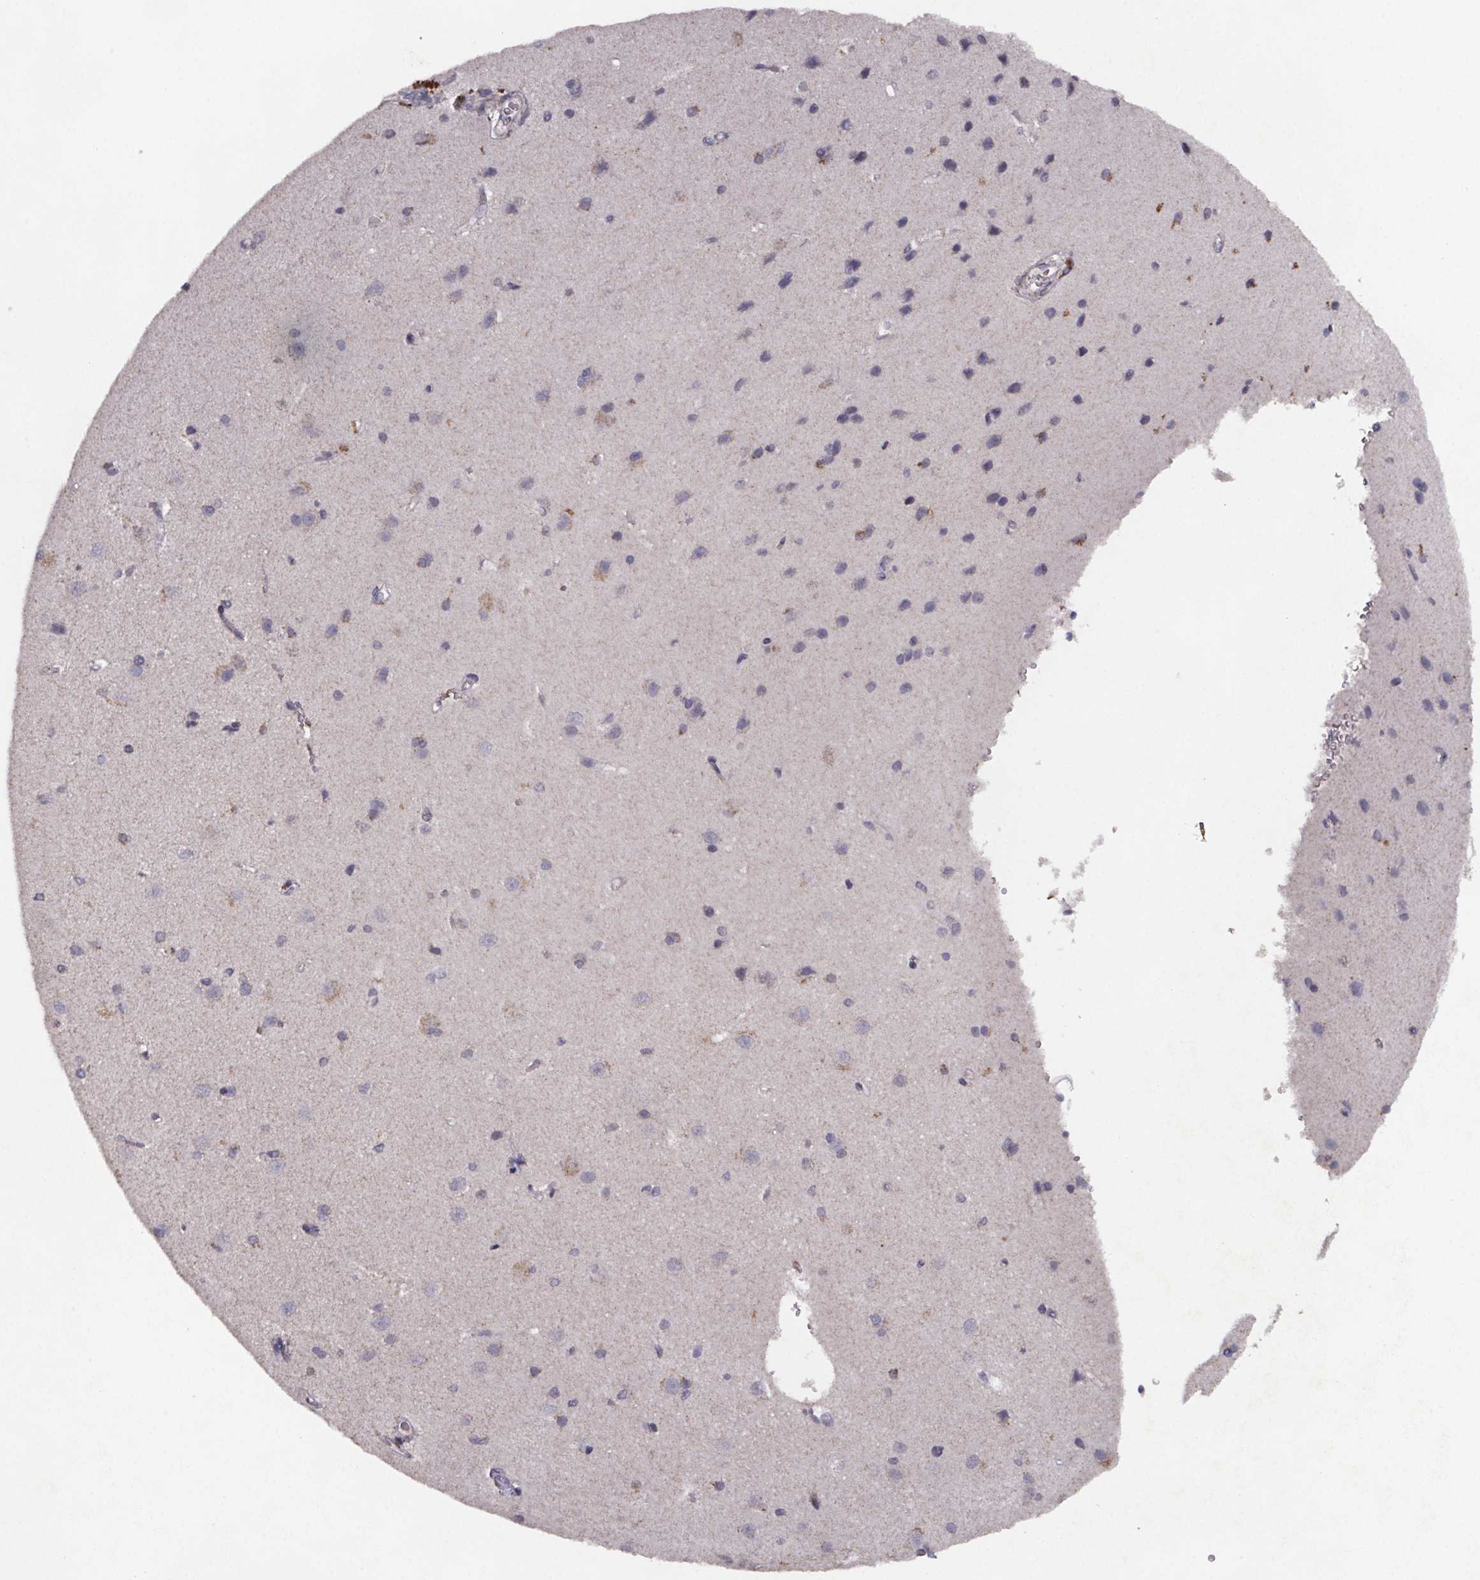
{"staining": {"intensity": "negative", "quantity": "none", "location": "none"}, "tissue": "cerebral cortex", "cell_type": "Endothelial cells", "image_type": "normal", "snomed": [{"axis": "morphology", "description": "Normal tissue, NOS"}, {"axis": "topography", "description": "Cerebral cortex"}], "caption": "Immunohistochemistry of normal human cerebral cortex displays no positivity in endothelial cells. (DAB immunohistochemistry (IHC), high magnification).", "gene": "PALLD", "patient": {"sex": "male", "age": 37}}